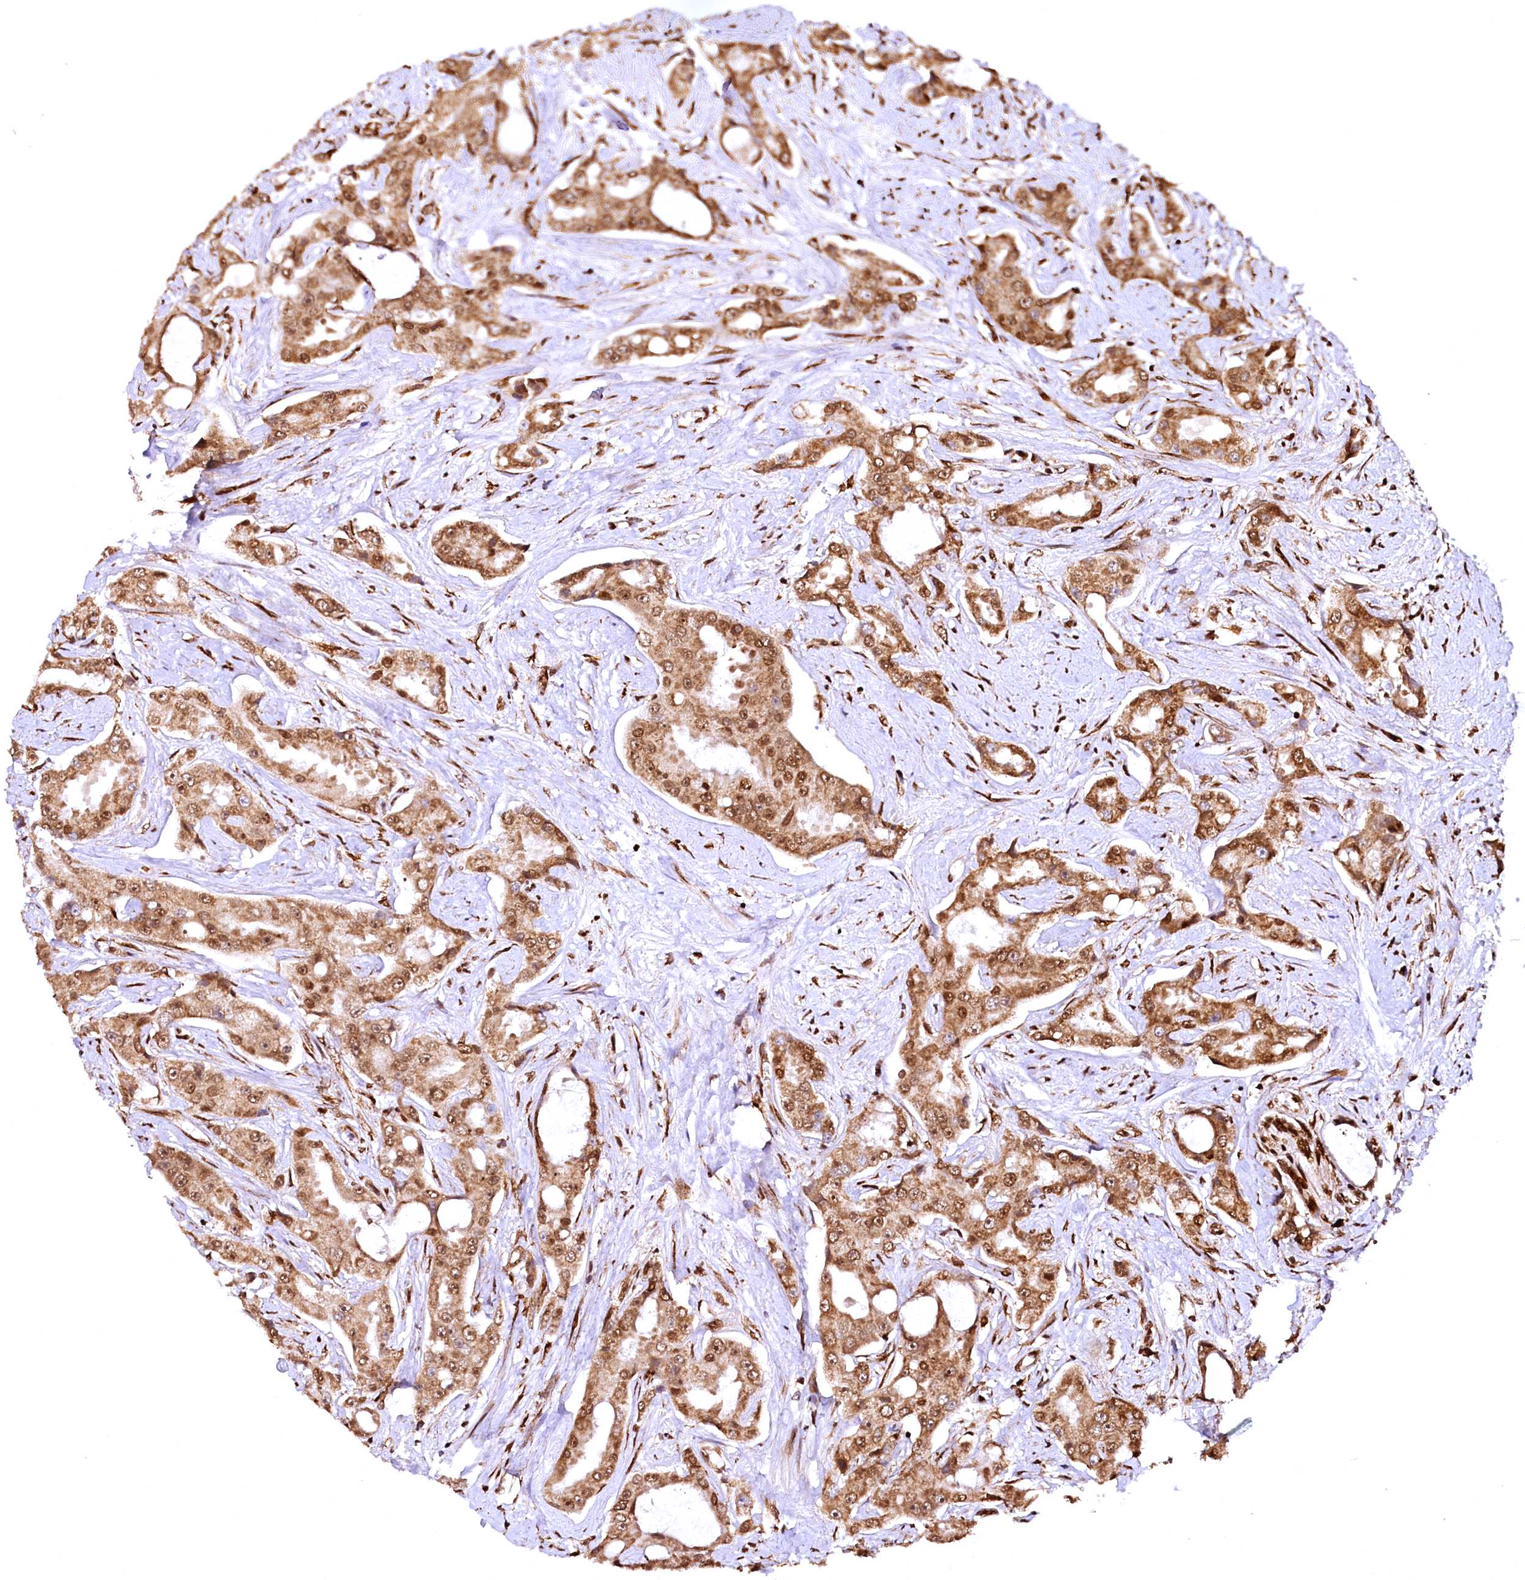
{"staining": {"intensity": "moderate", "quantity": ">75%", "location": "cytoplasmic/membranous,nuclear"}, "tissue": "prostate cancer", "cell_type": "Tumor cells", "image_type": "cancer", "snomed": [{"axis": "morphology", "description": "Adenocarcinoma, High grade"}, {"axis": "topography", "description": "Prostate"}], "caption": "Prostate cancer (adenocarcinoma (high-grade)) was stained to show a protein in brown. There is medium levels of moderate cytoplasmic/membranous and nuclear expression in about >75% of tumor cells.", "gene": "PDS5B", "patient": {"sex": "male", "age": 73}}